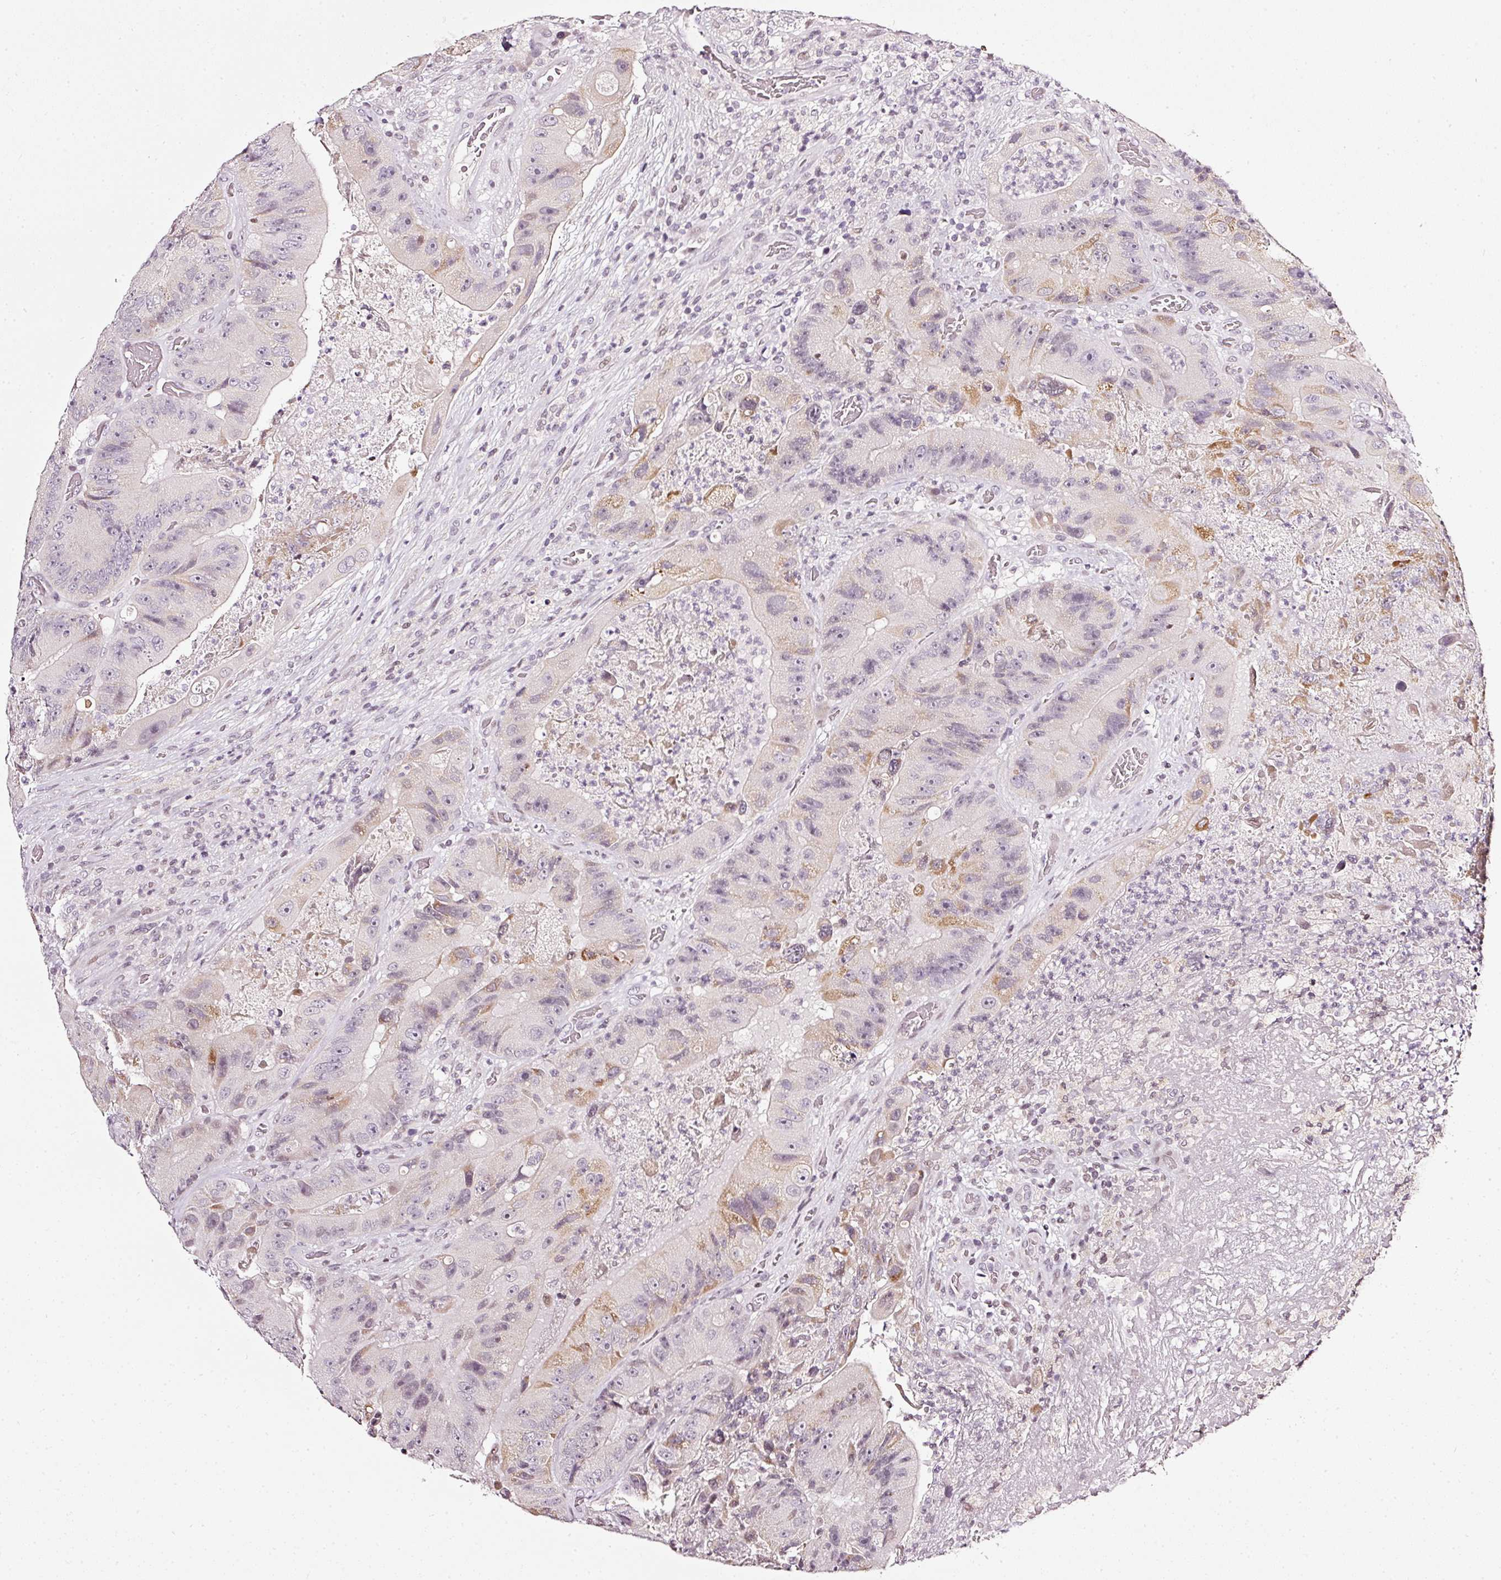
{"staining": {"intensity": "moderate", "quantity": "<25%", "location": "cytoplasmic/membranous"}, "tissue": "colorectal cancer", "cell_type": "Tumor cells", "image_type": "cancer", "snomed": [{"axis": "morphology", "description": "Adenocarcinoma, NOS"}, {"axis": "topography", "description": "Colon"}], "caption": "Colorectal cancer (adenocarcinoma) stained with a protein marker exhibits moderate staining in tumor cells.", "gene": "NRDE2", "patient": {"sex": "female", "age": 86}}